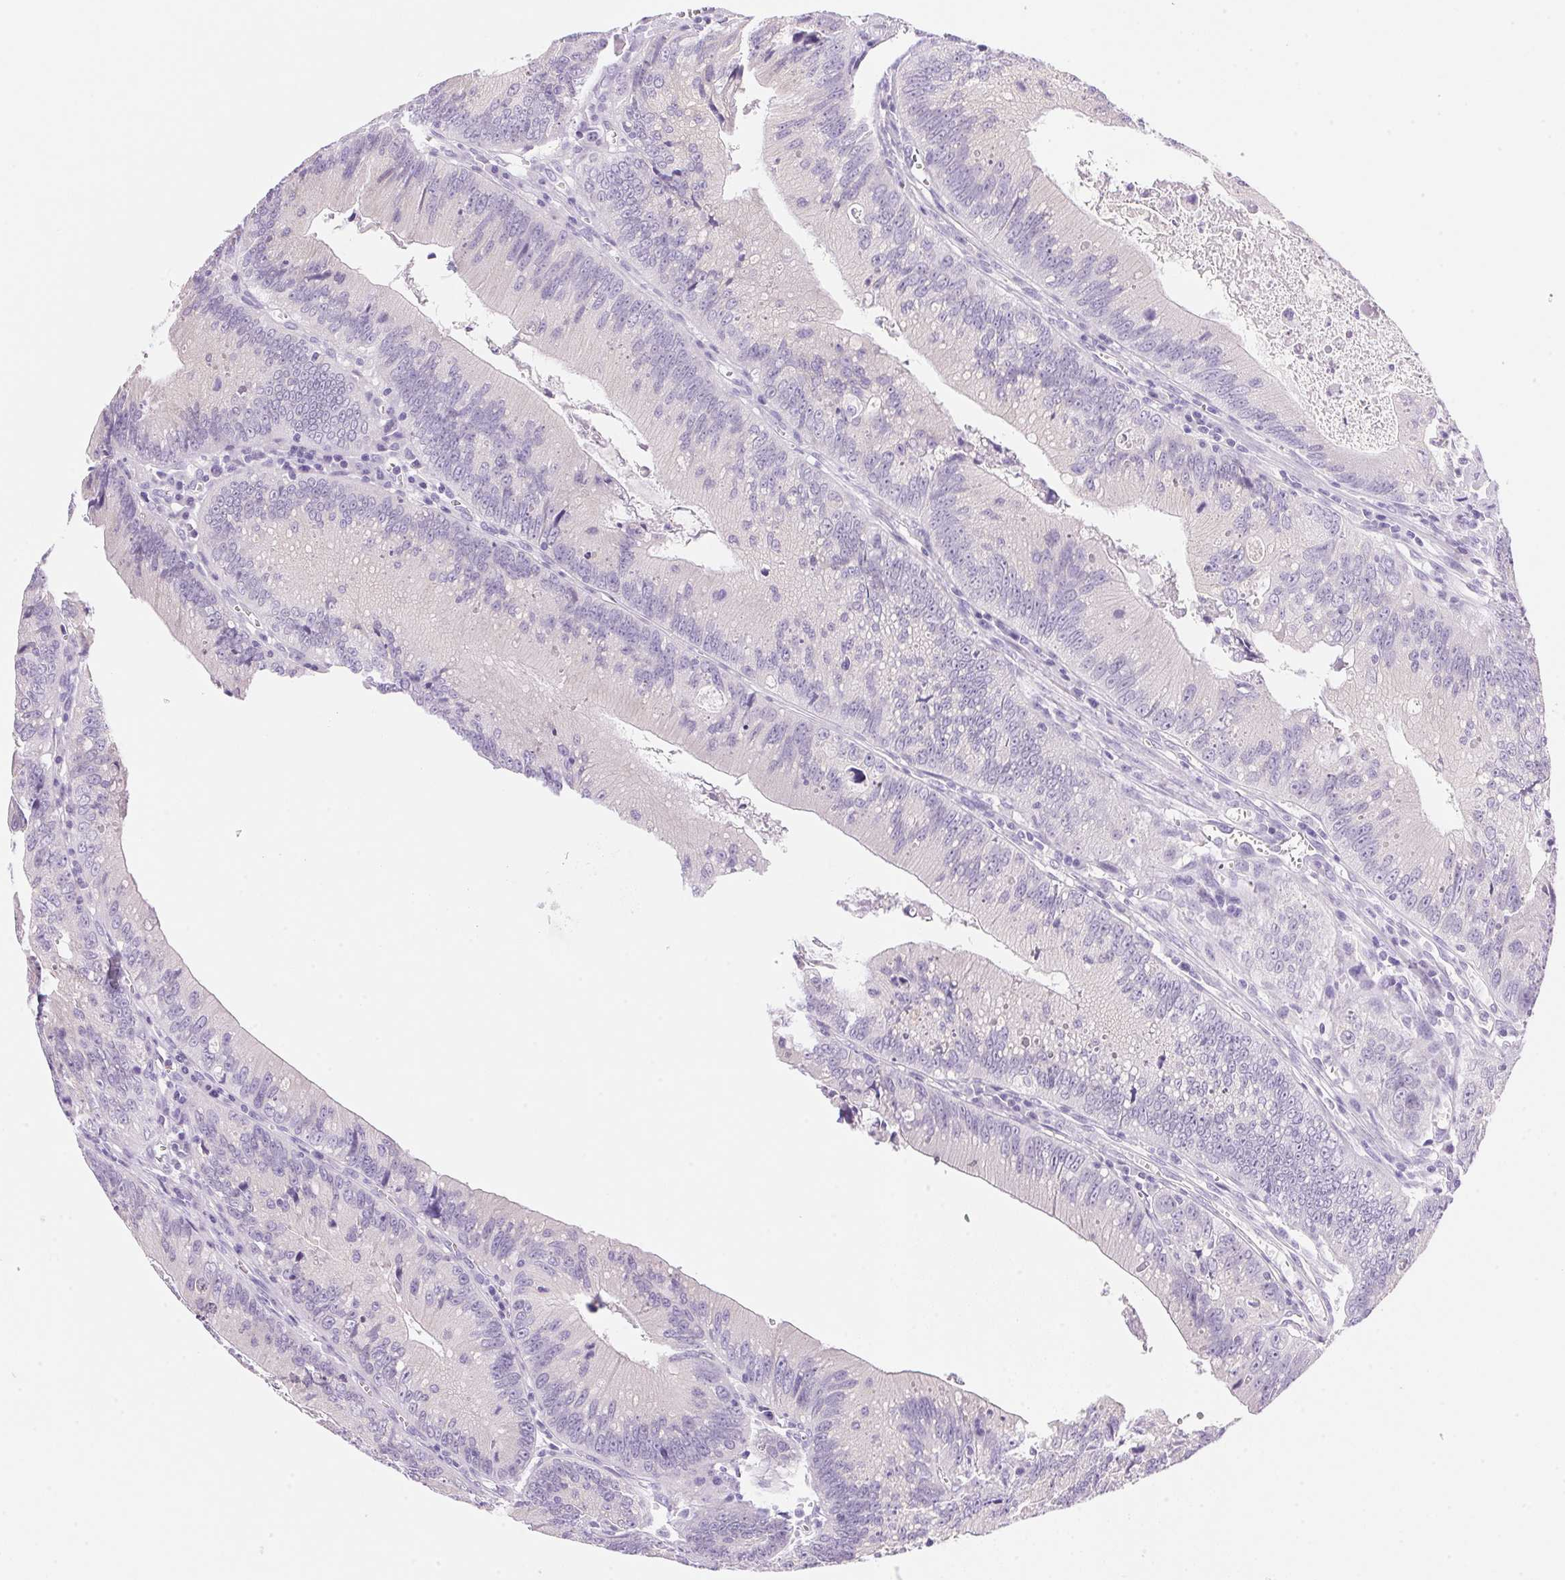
{"staining": {"intensity": "negative", "quantity": "none", "location": "none"}, "tissue": "colorectal cancer", "cell_type": "Tumor cells", "image_type": "cancer", "snomed": [{"axis": "morphology", "description": "Adenocarcinoma, NOS"}, {"axis": "topography", "description": "Rectum"}], "caption": "High power microscopy micrograph of an immunohistochemistry (IHC) image of colorectal cancer (adenocarcinoma), revealing no significant expression in tumor cells.", "gene": "DHCR24", "patient": {"sex": "female", "age": 81}}